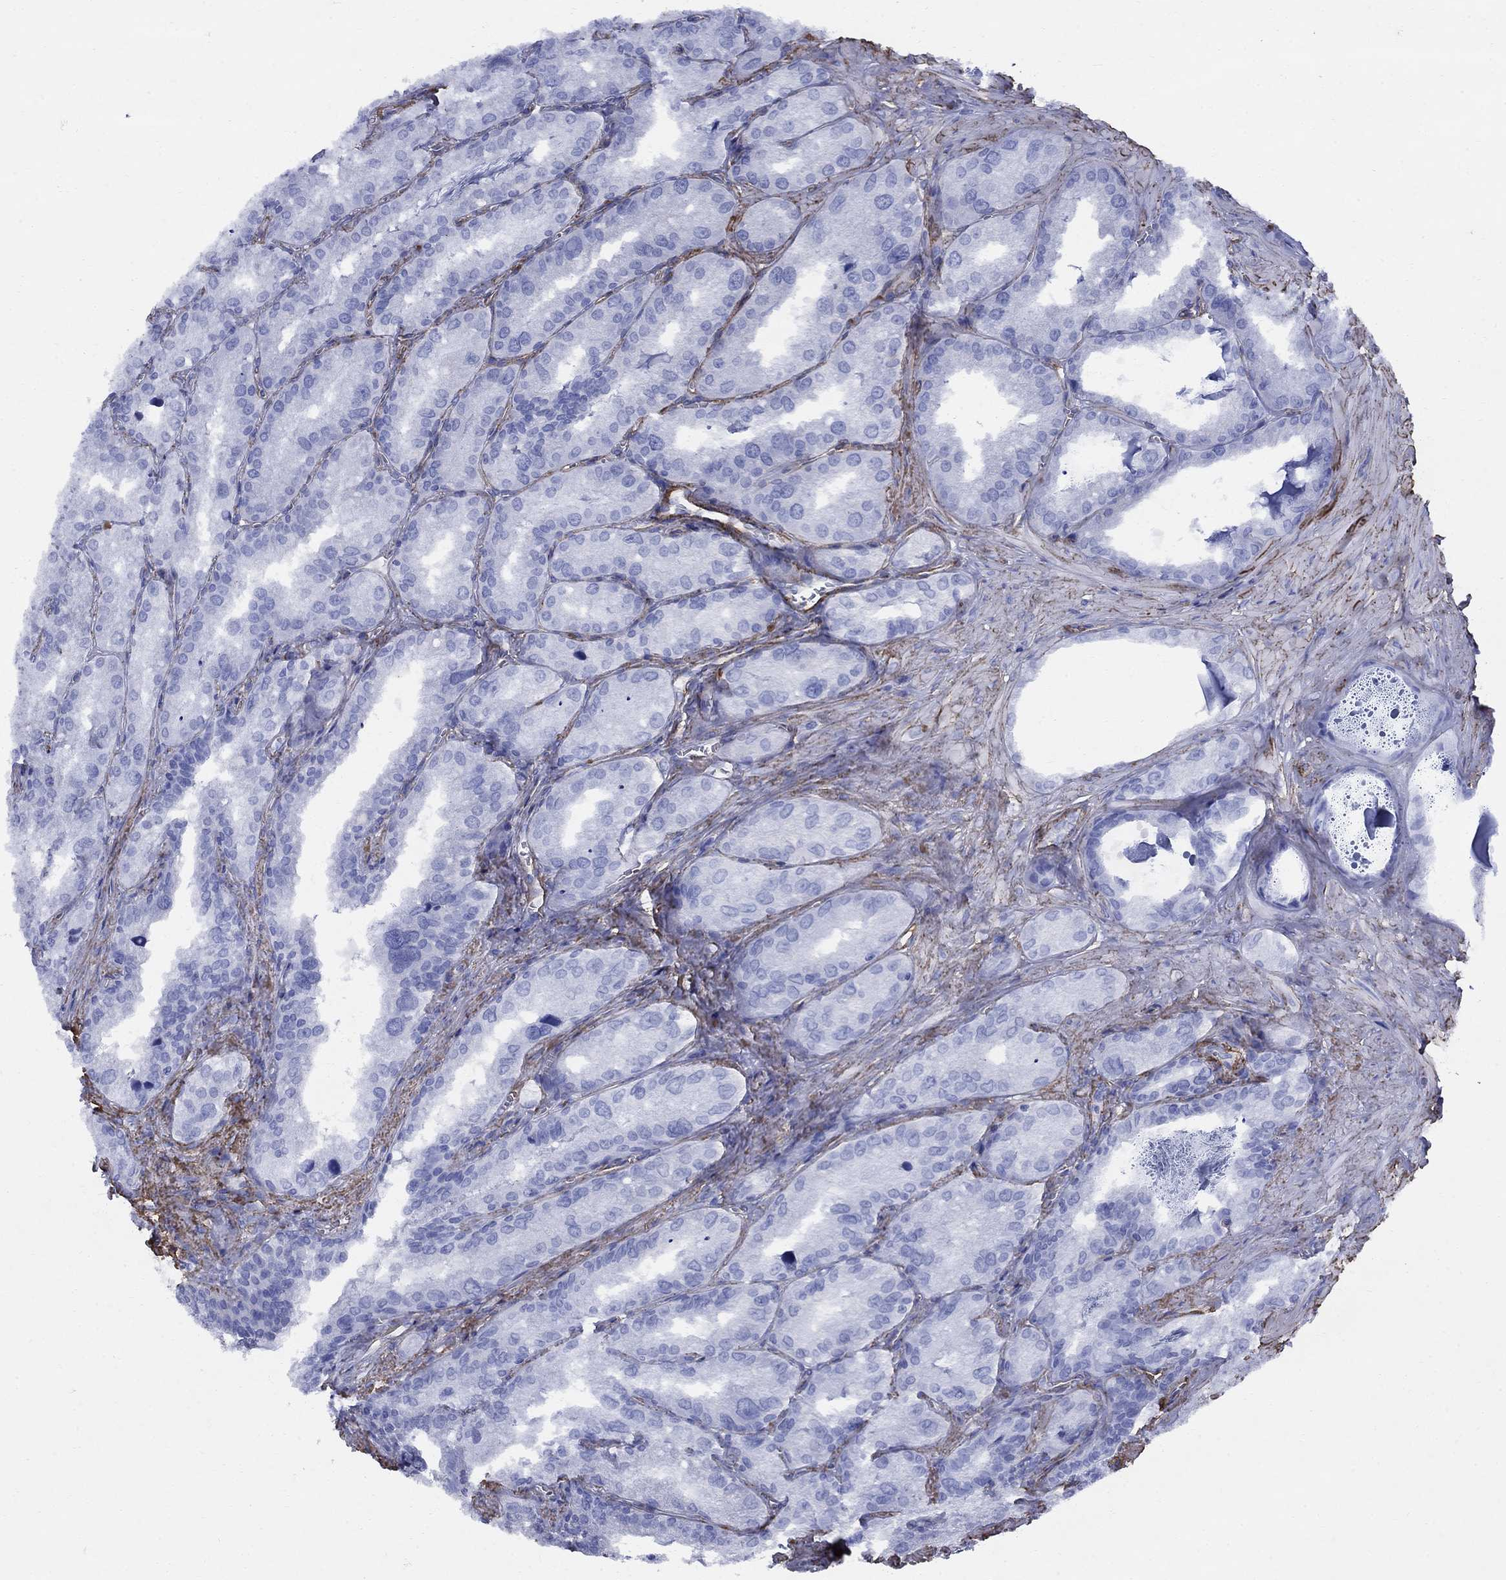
{"staining": {"intensity": "negative", "quantity": "none", "location": "none"}, "tissue": "seminal vesicle", "cell_type": "Glandular cells", "image_type": "normal", "snomed": [{"axis": "morphology", "description": "Normal tissue, NOS"}, {"axis": "topography", "description": "Seminal veicle"}], "caption": "The micrograph demonstrates no significant positivity in glandular cells of seminal vesicle. (Brightfield microscopy of DAB (3,3'-diaminobenzidine) IHC at high magnification).", "gene": "VTN", "patient": {"sex": "male", "age": 57}}